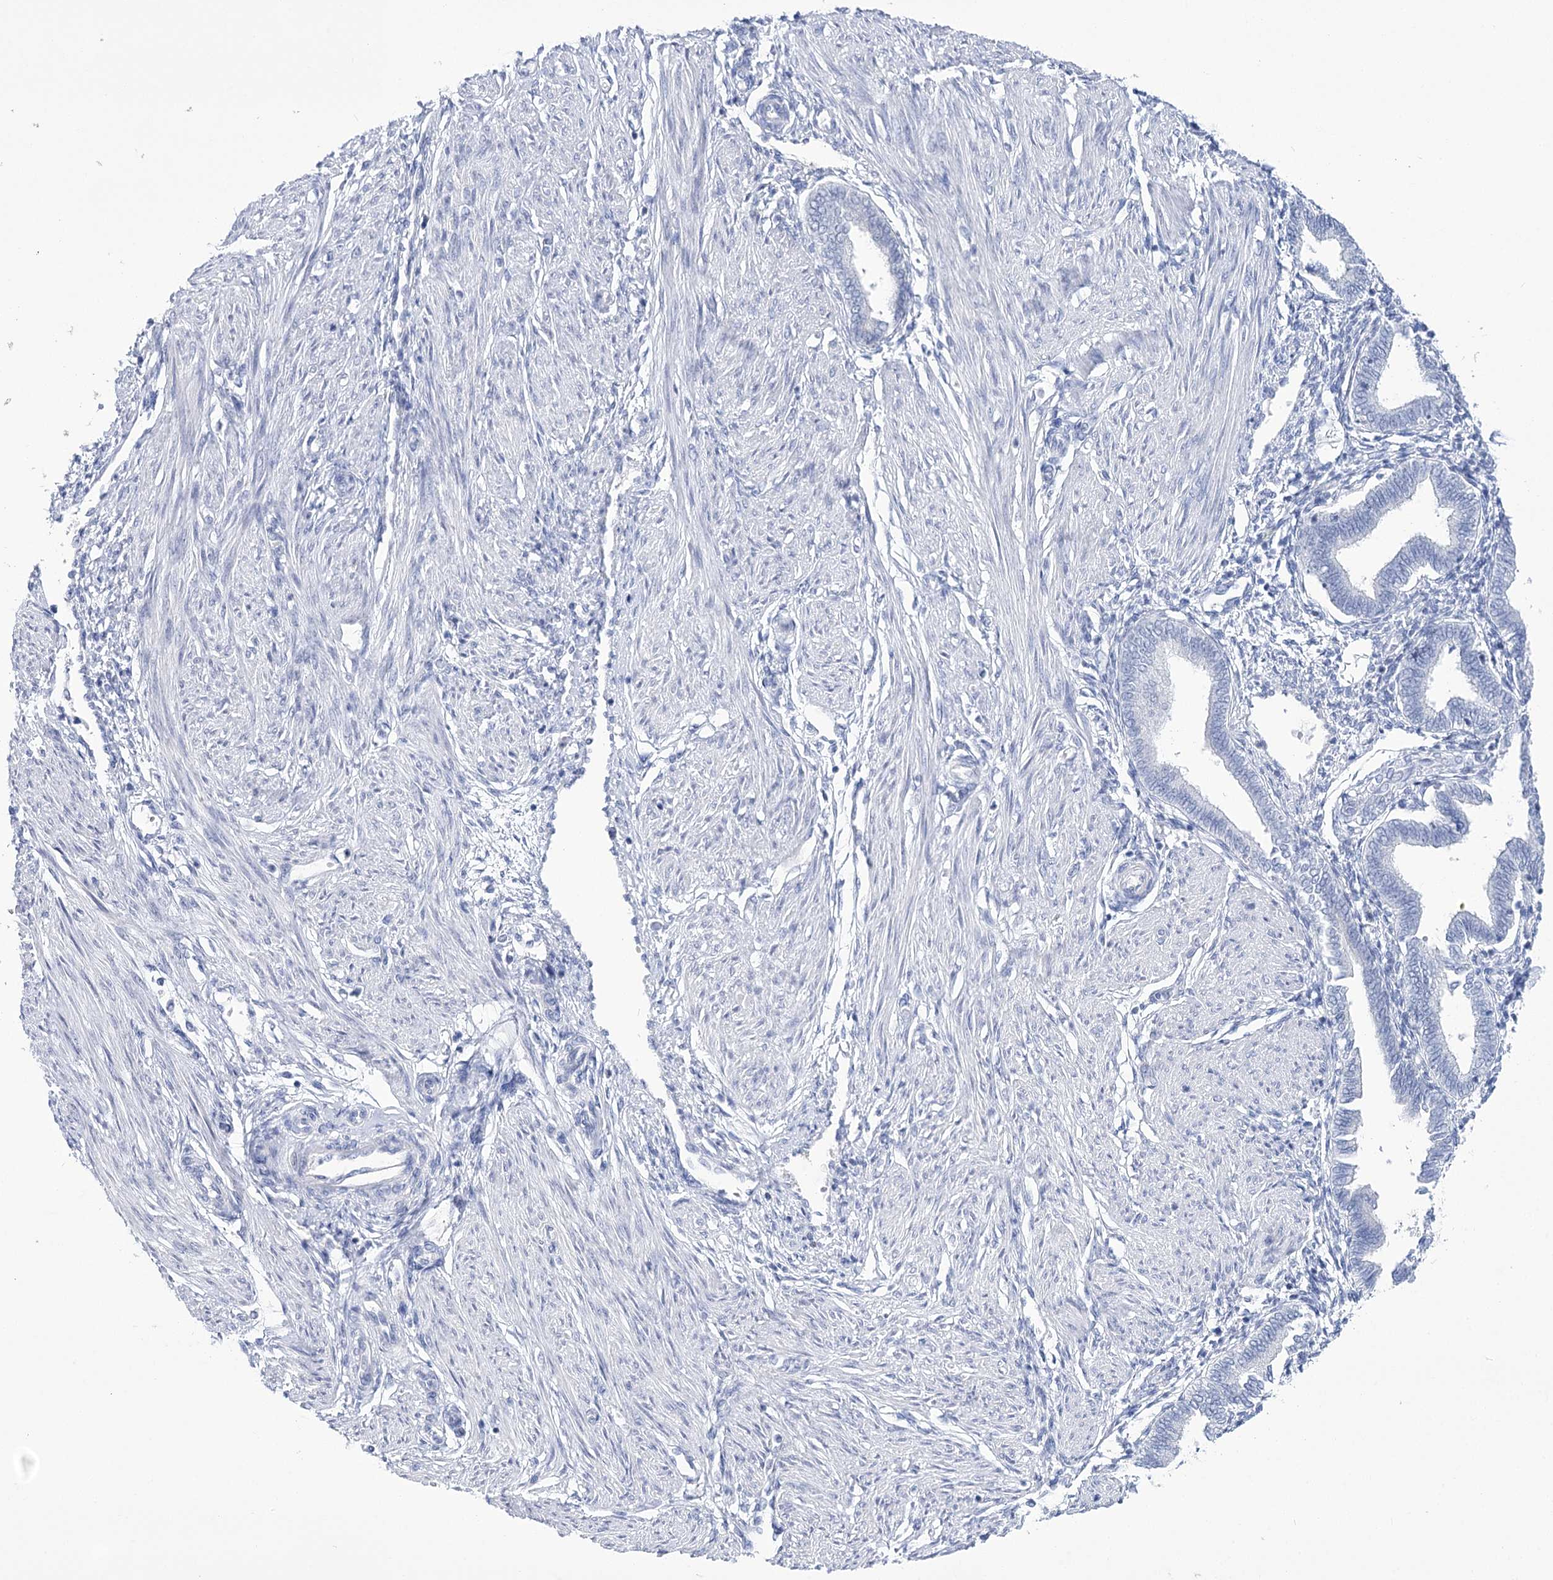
{"staining": {"intensity": "negative", "quantity": "none", "location": "none"}, "tissue": "endometrium", "cell_type": "Cells in endometrial stroma", "image_type": "normal", "snomed": [{"axis": "morphology", "description": "Normal tissue, NOS"}, {"axis": "topography", "description": "Endometrium"}], "caption": "The histopathology image displays no significant staining in cells in endometrial stroma of endometrium.", "gene": "UBA6", "patient": {"sex": "female", "age": 53}}